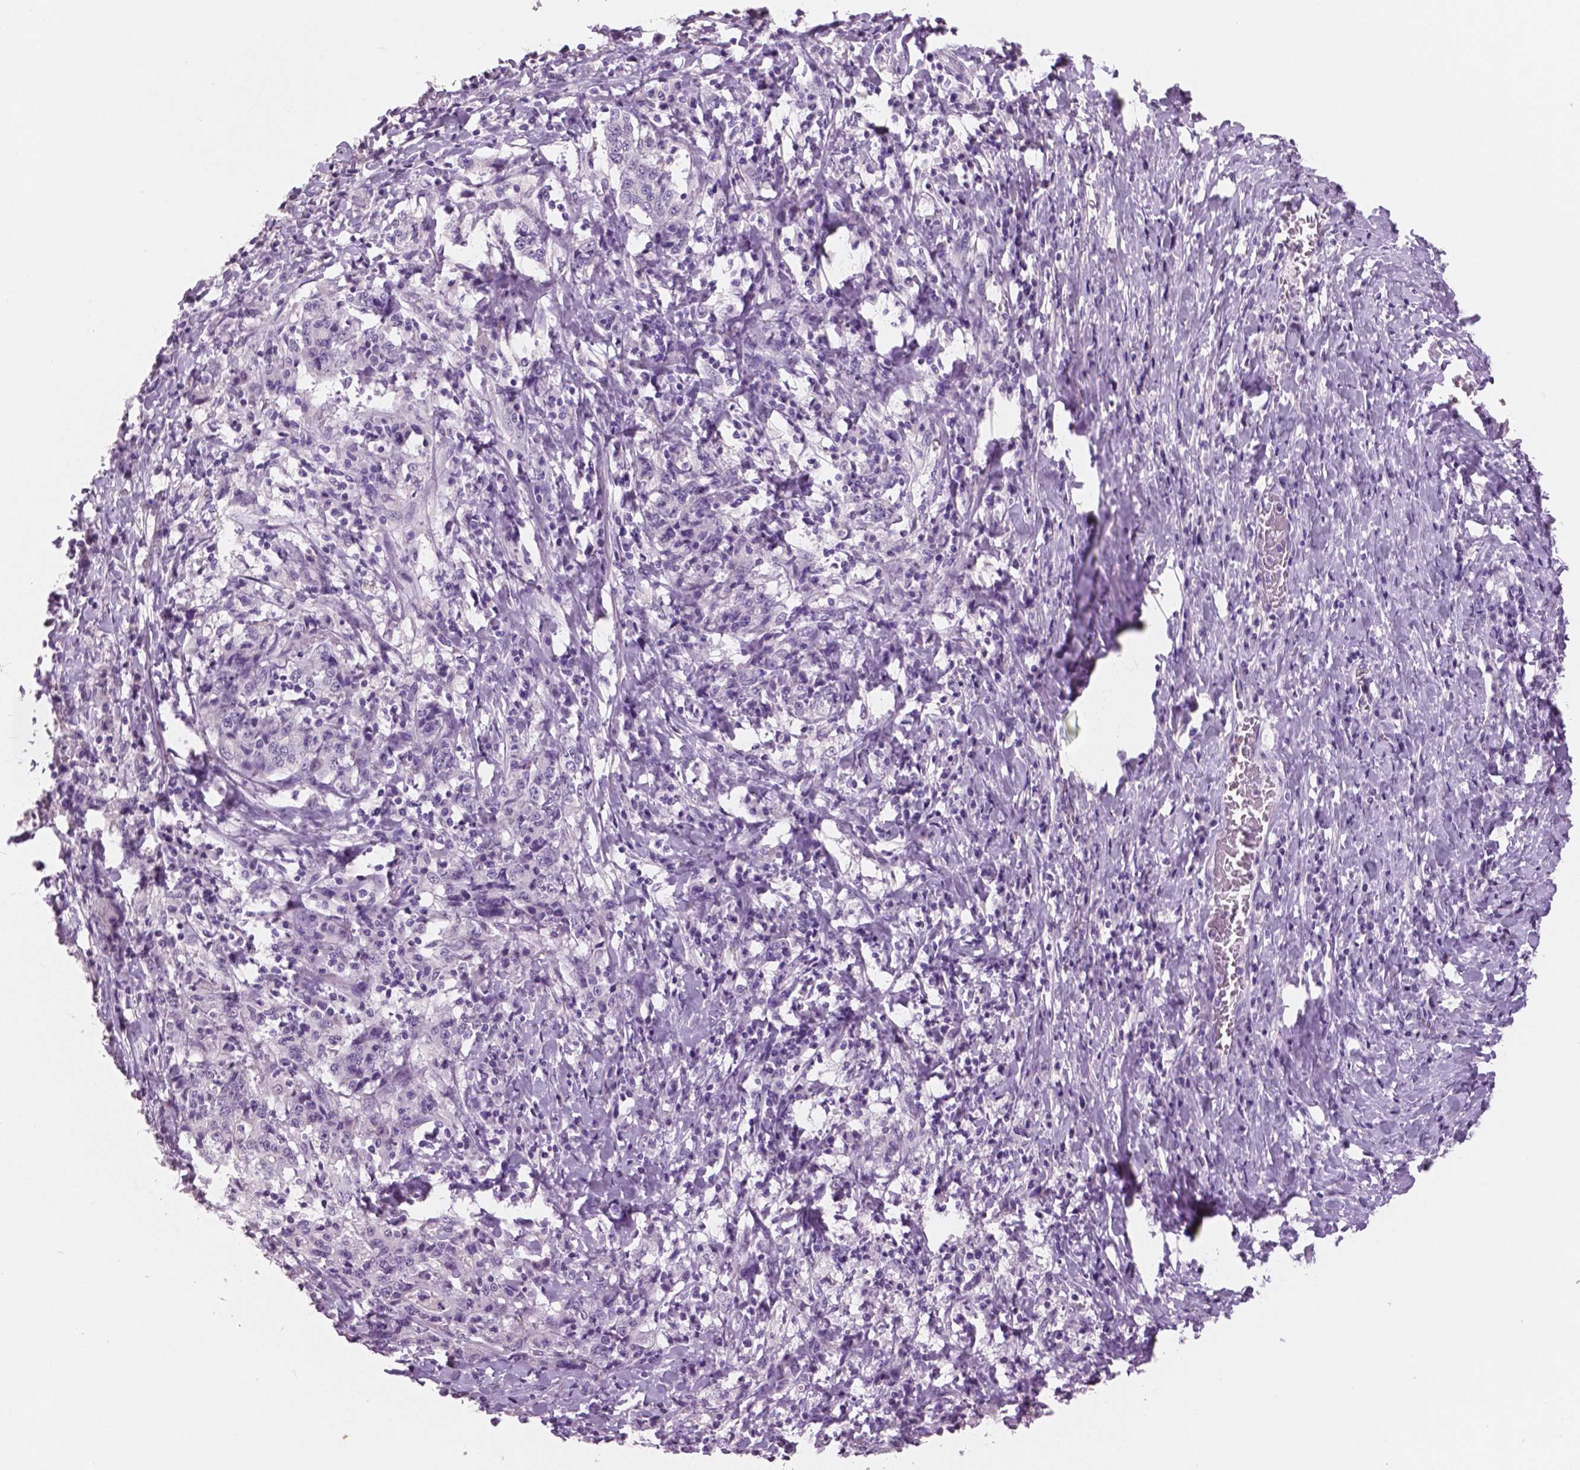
{"staining": {"intensity": "negative", "quantity": "none", "location": "none"}, "tissue": "stomach cancer", "cell_type": "Tumor cells", "image_type": "cancer", "snomed": [{"axis": "morphology", "description": "Normal tissue, NOS"}, {"axis": "morphology", "description": "Adenocarcinoma, NOS"}, {"axis": "topography", "description": "Stomach, upper"}, {"axis": "topography", "description": "Stomach"}], "caption": "Image shows no protein expression in tumor cells of stomach cancer (adenocarcinoma) tissue.", "gene": "NECAB2", "patient": {"sex": "male", "age": 59}}